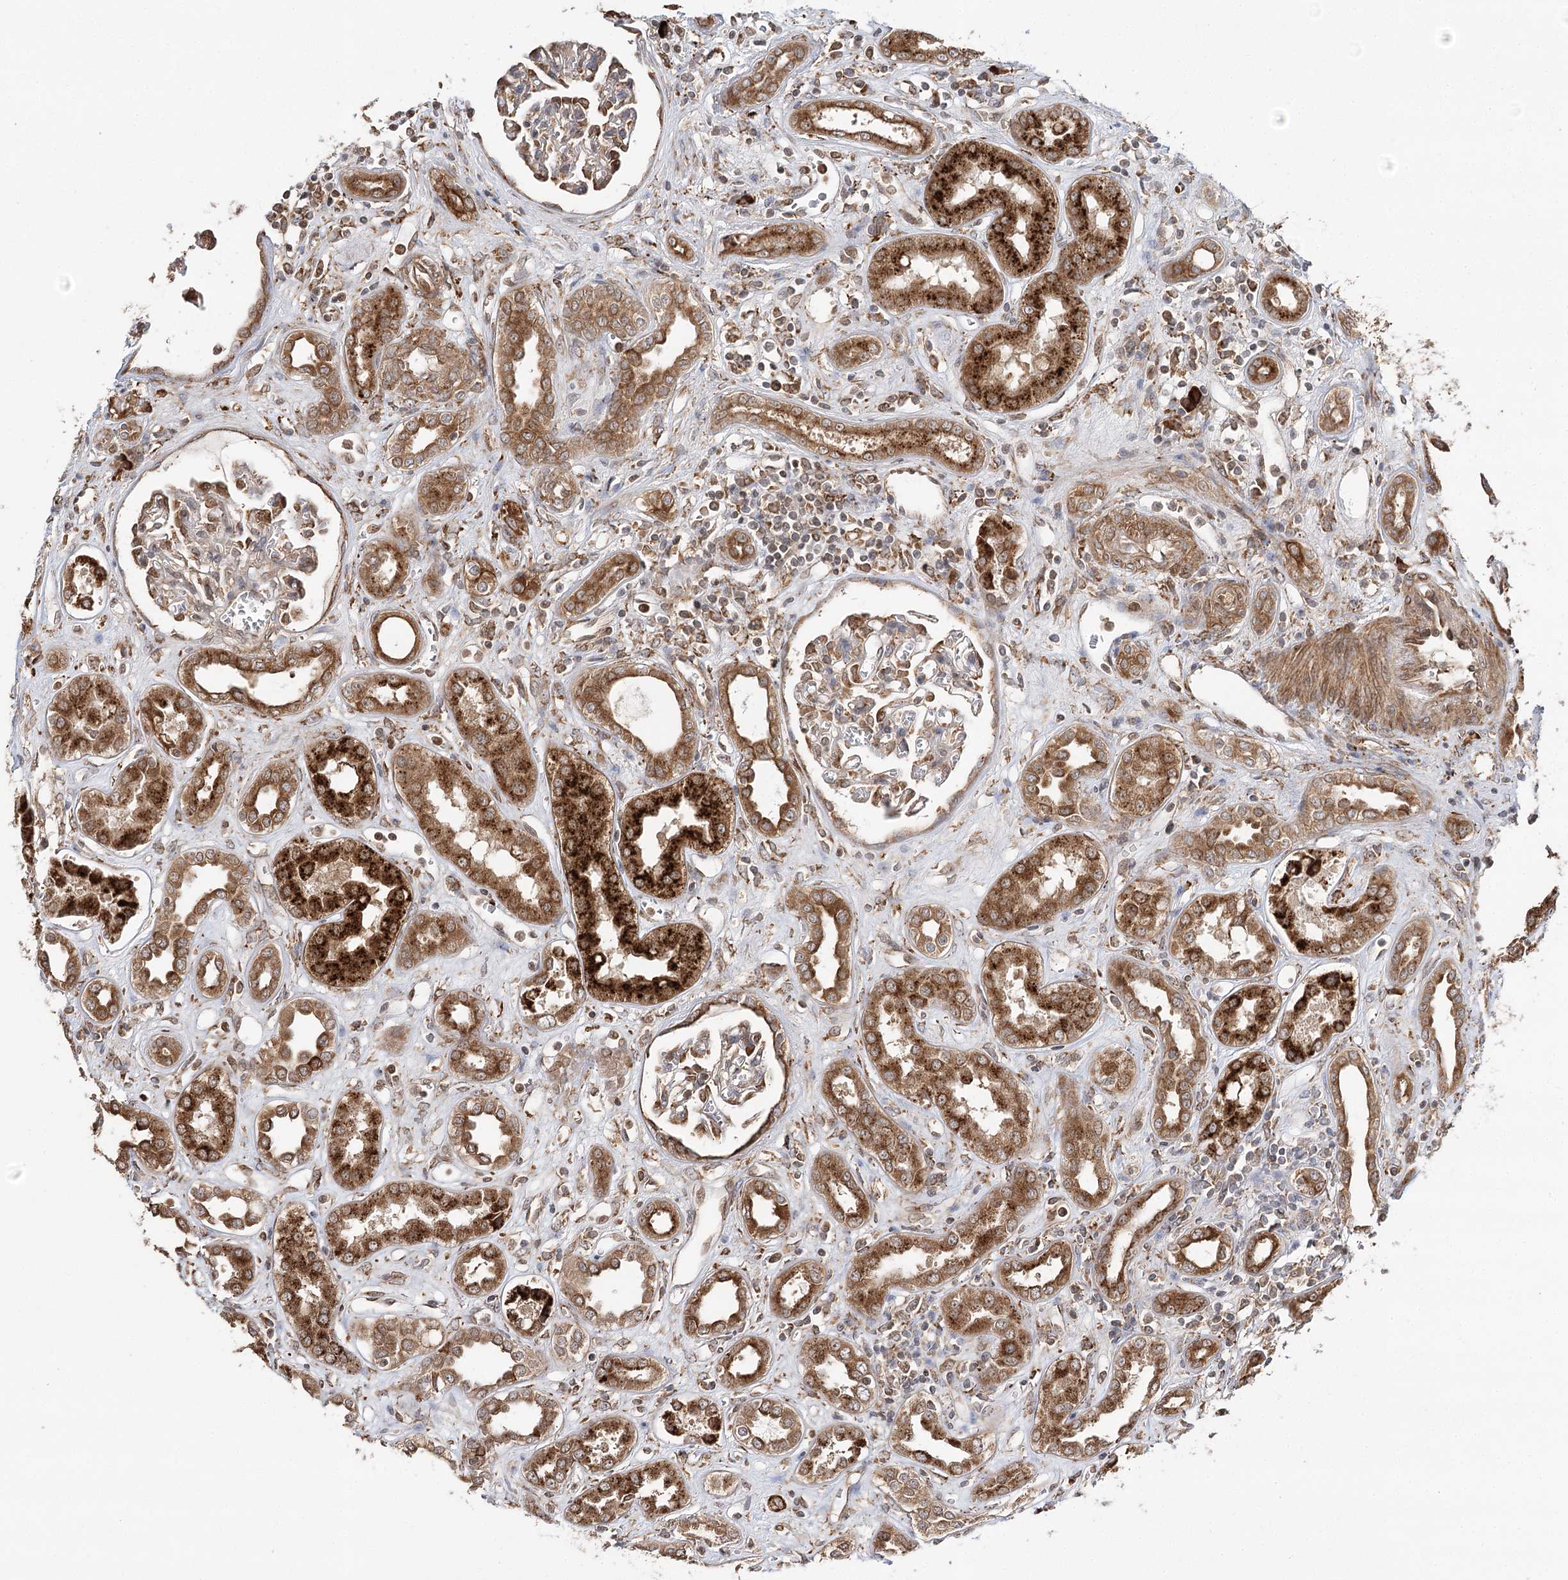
{"staining": {"intensity": "moderate", "quantity": ">75%", "location": "cytoplasmic/membranous"}, "tissue": "kidney", "cell_type": "Cells in glomeruli", "image_type": "normal", "snomed": [{"axis": "morphology", "description": "Normal tissue, NOS"}, {"axis": "topography", "description": "Kidney"}], "caption": "Brown immunohistochemical staining in unremarkable human kidney displays moderate cytoplasmic/membranous expression in approximately >75% of cells in glomeruli.", "gene": "DNAJB14", "patient": {"sex": "male", "age": 59}}